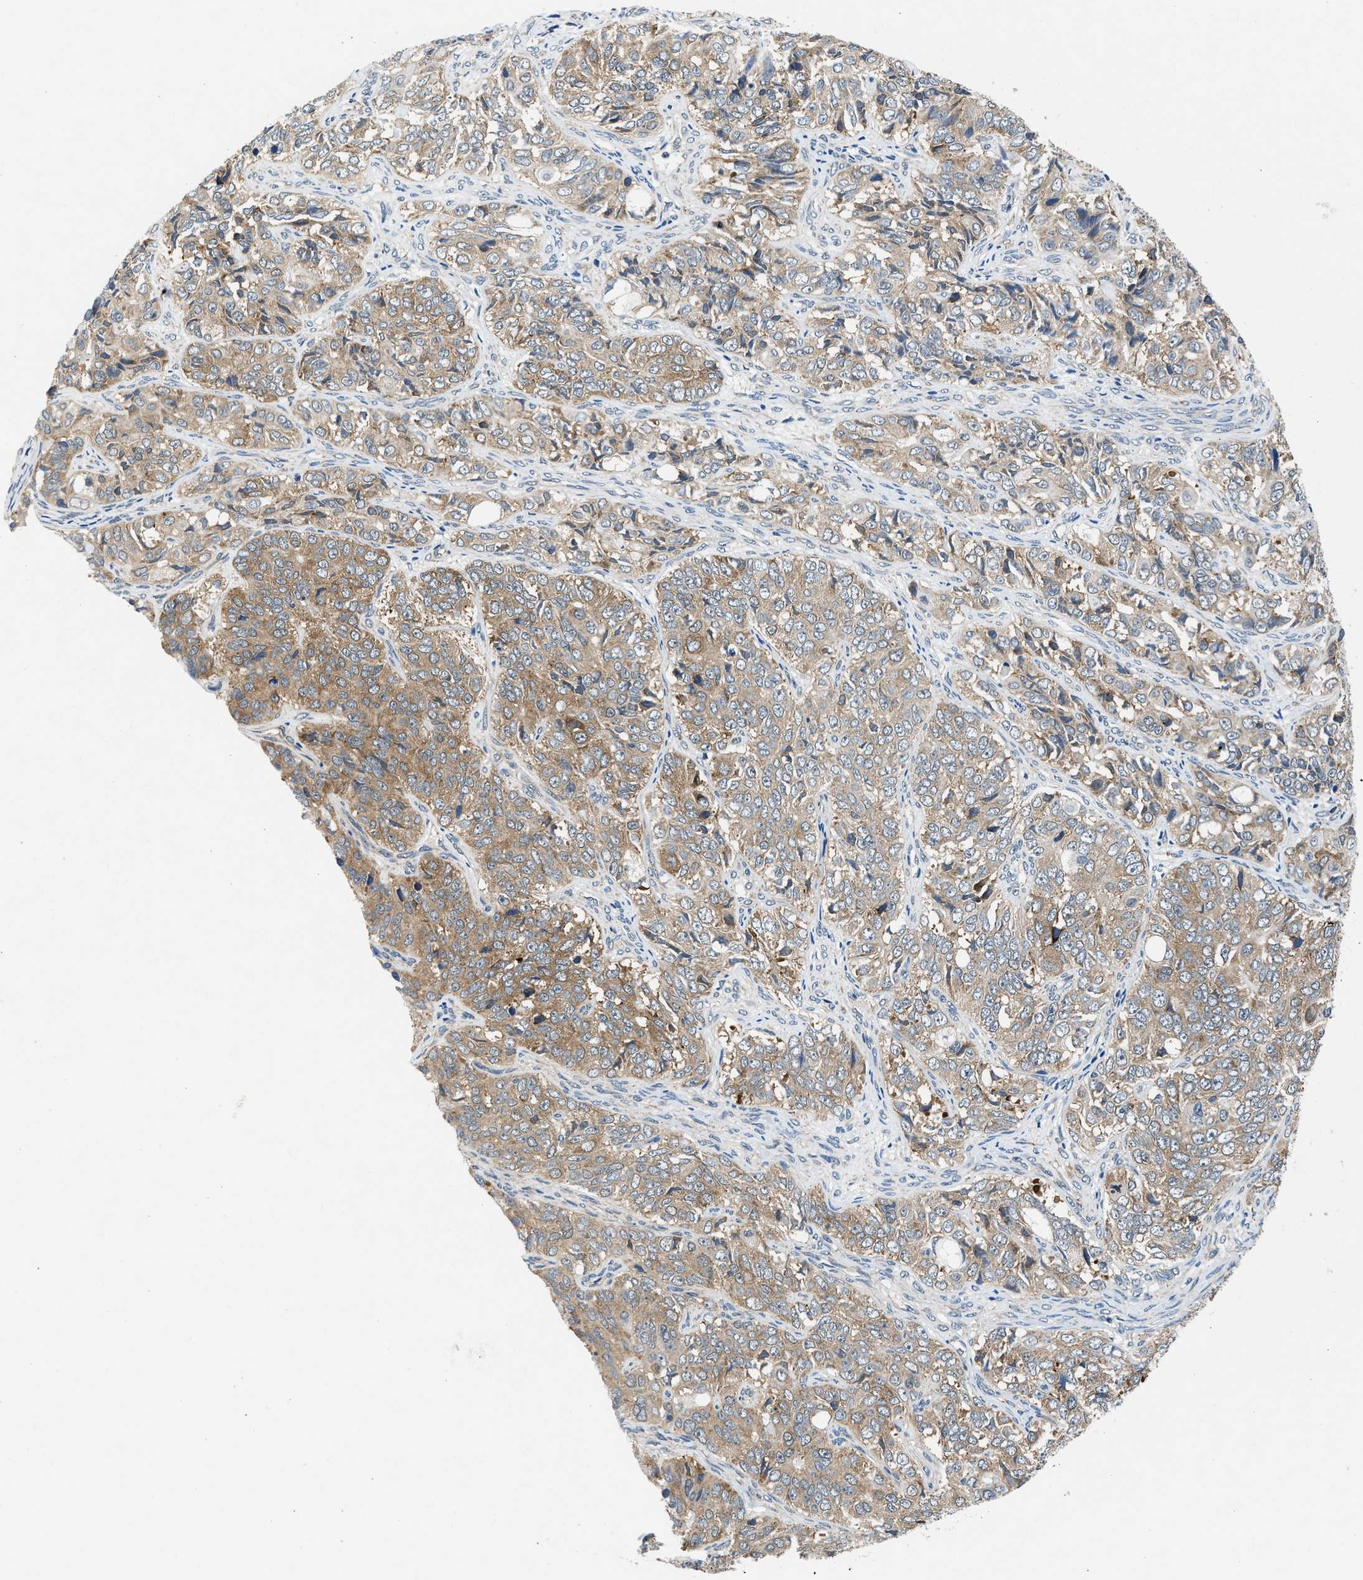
{"staining": {"intensity": "moderate", "quantity": ">75%", "location": "cytoplasmic/membranous"}, "tissue": "ovarian cancer", "cell_type": "Tumor cells", "image_type": "cancer", "snomed": [{"axis": "morphology", "description": "Carcinoma, endometroid"}, {"axis": "topography", "description": "Ovary"}], "caption": "Ovarian cancer (endometroid carcinoma) tissue reveals moderate cytoplasmic/membranous staining in about >75% of tumor cells", "gene": "PA2G4", "patient": {"sex": "female", "age": 51}}